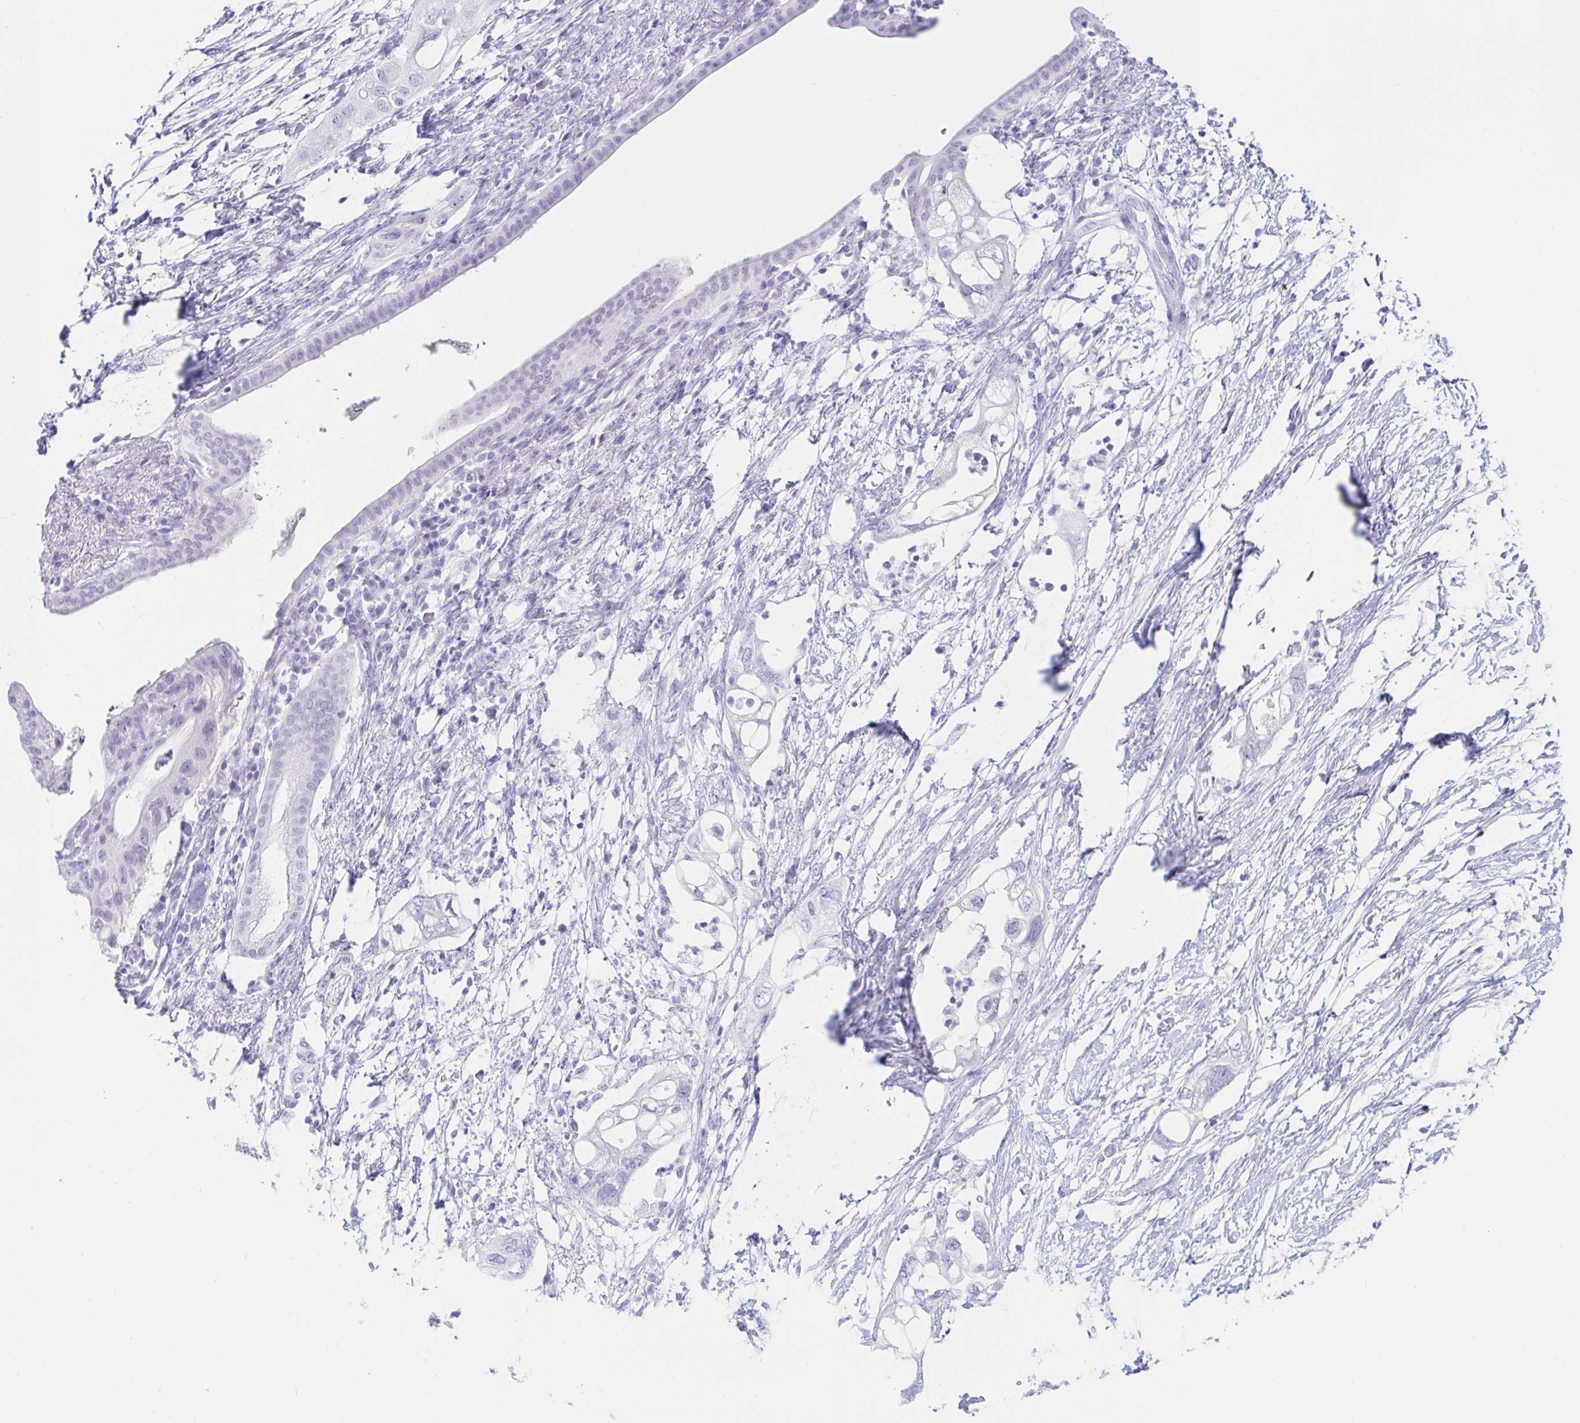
{"staining": {"intensity": "negative", "quantity": "none", "location": "none"}, "tissue": "pancreatic cancer", "cell_type": "Tumor cells", "image_type": "cancer", "snomed": [{"axis": "morphology", "description": "Adenocarcinoma, NOS"}, {"axis": "topography", "description": "Pancreas"}], "caption": "Pancreatic cancer was stained to show a protein in brown. There is no significant positivity in tumor cells.", "gene": "OR6T1", "patient": {"sex": "female", "age": 72}}